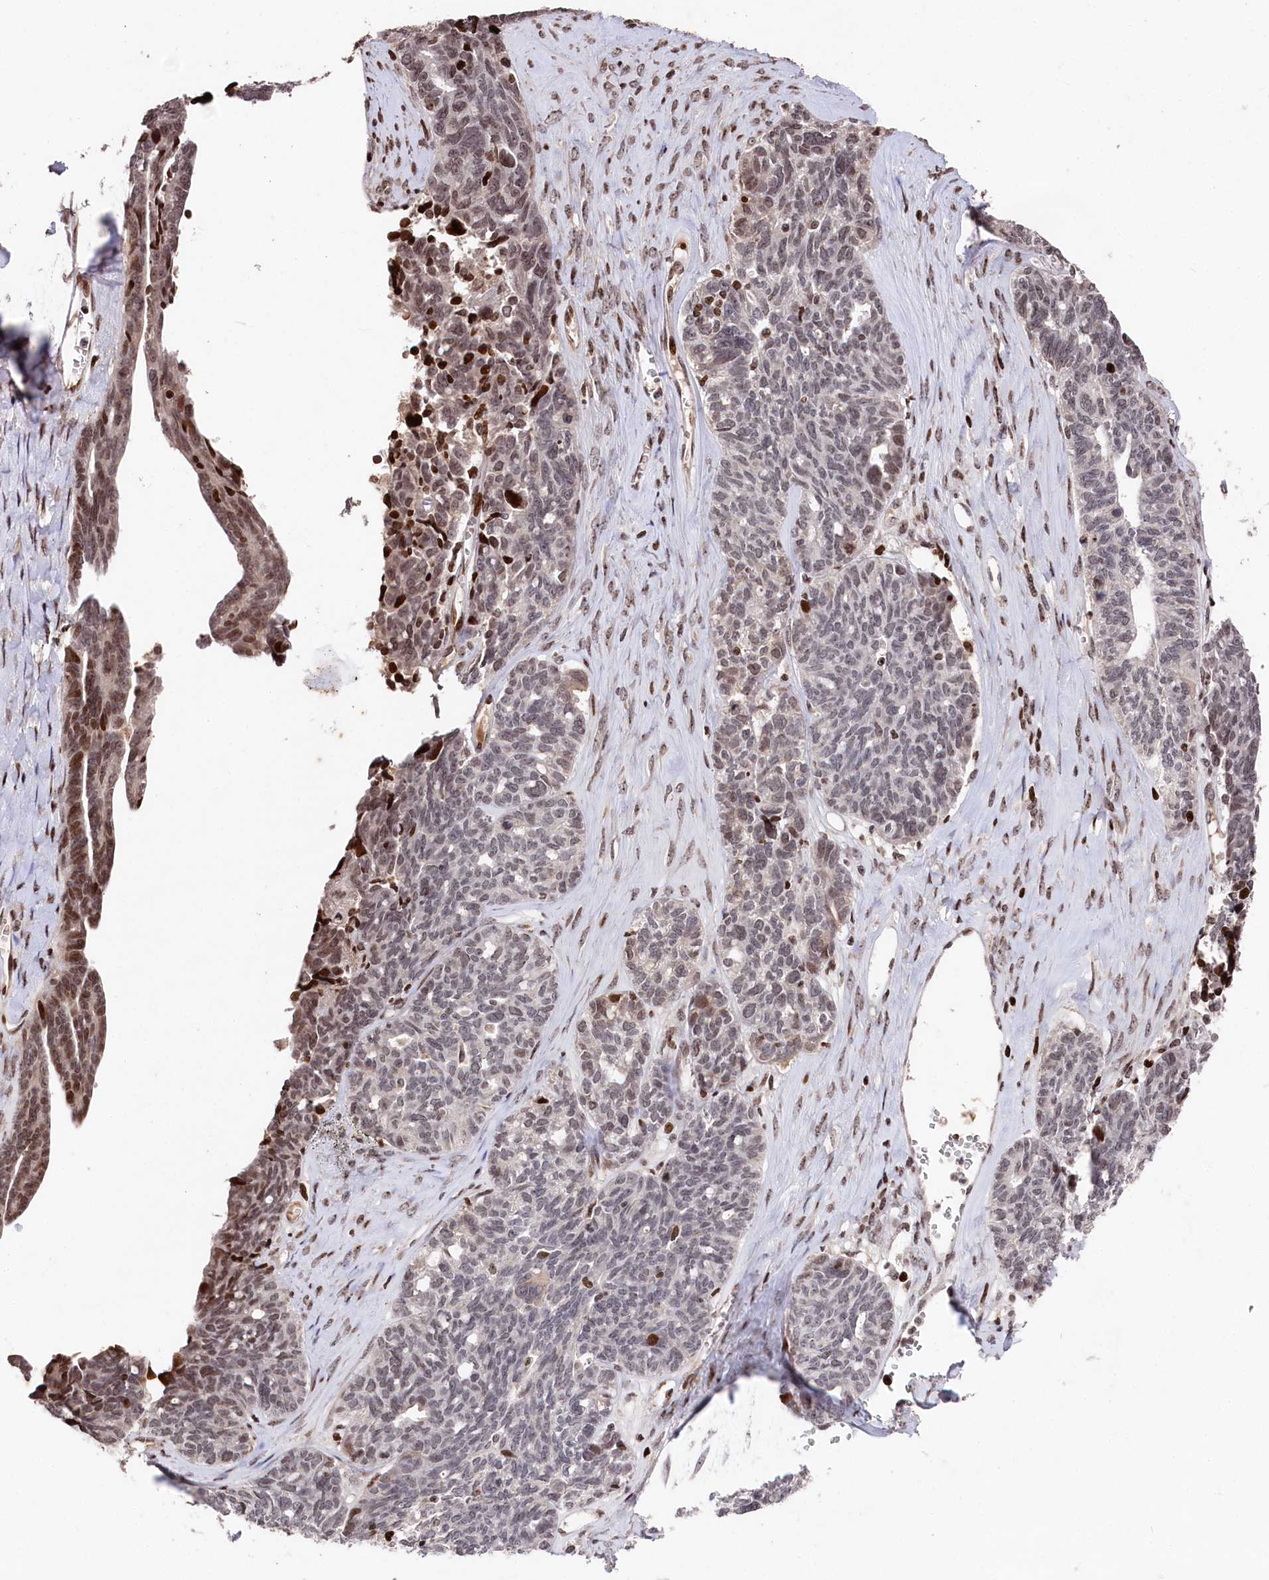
{"staining": {"intensity": "moderate", "quantity": "<25%", "location": "nuclear"}, "tissue": "ovarian cancer", "cell_type": "Tumor cells", "image_type": "cancer", "snomed": [{"axis": "morphology", "description": "Cystadenocarcinoma, serous, NOS"}, {"axis": "topography", "description": "Ovary"}], "caption": "Tumor cells display low levels of moderate nuclear expression in approximately <25% of cells in ovarian cancer.", "gene": "MCF2L2", "patient": {"sex": "female", "age": 79}}